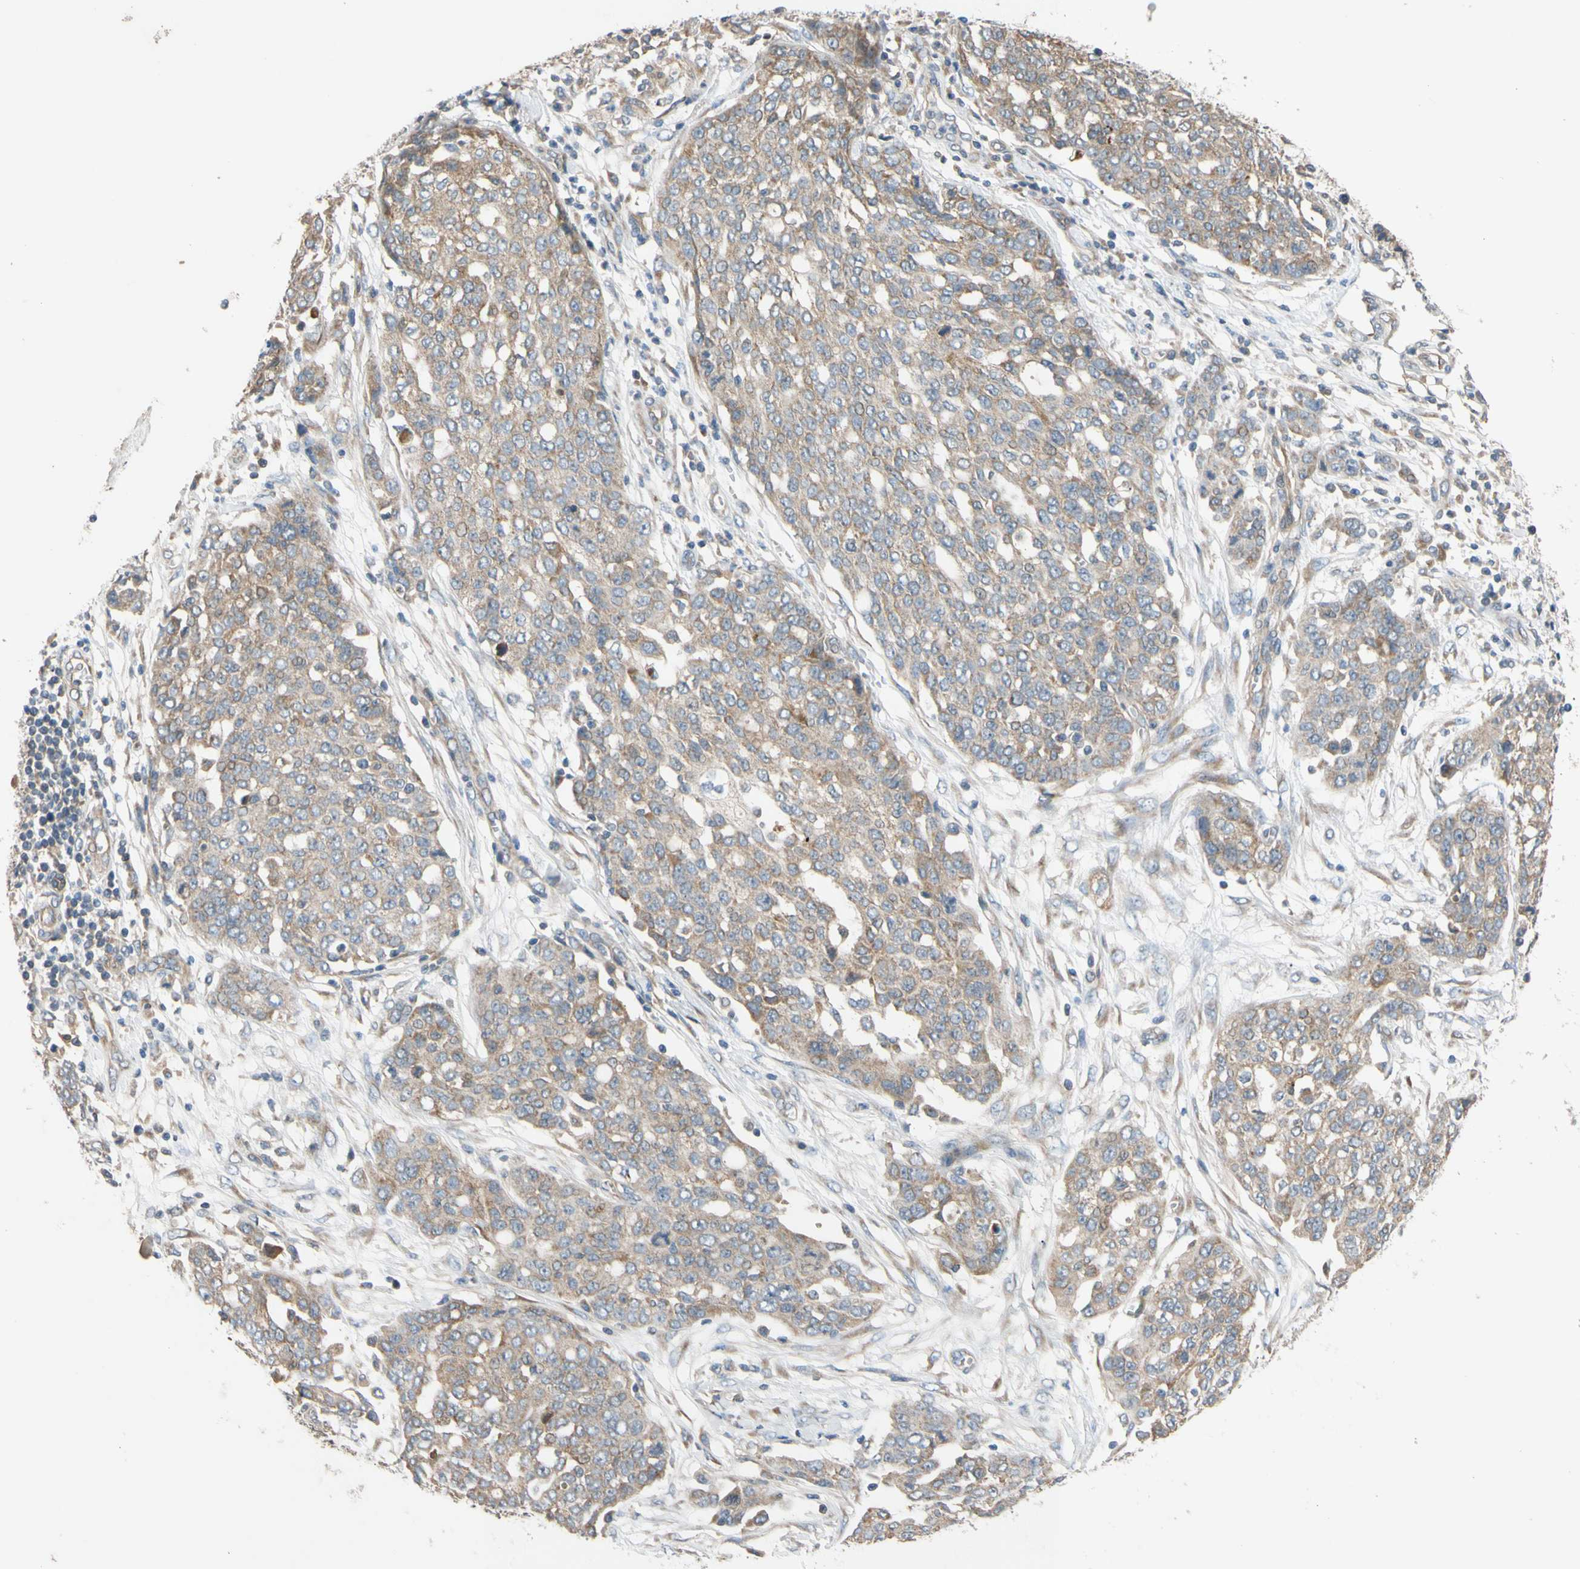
{"staining": {"intensity": "moderate", "quantity": ">75%", "location": "cytoplasmic/membranous"}, "tissue": "ovarian cancer", "cell_type": "Tumor cells", "image_type": "cancer", "snomed": [{"axis": "morphology", "description": "Cystadenocarcinoma, serous, NOS"}, {"axis": "topography", "description": "Soft tissue"}, {"axis": "topography", "description": "Ovary"}], "caption": "Protein expression analysis of ovarian cancer displays moderate cytoplasmic/membranous positivity in approximately >75% of tumor cells.", "gene": "MBTPS2", "patient": {"sex": "female", "age": 57}}